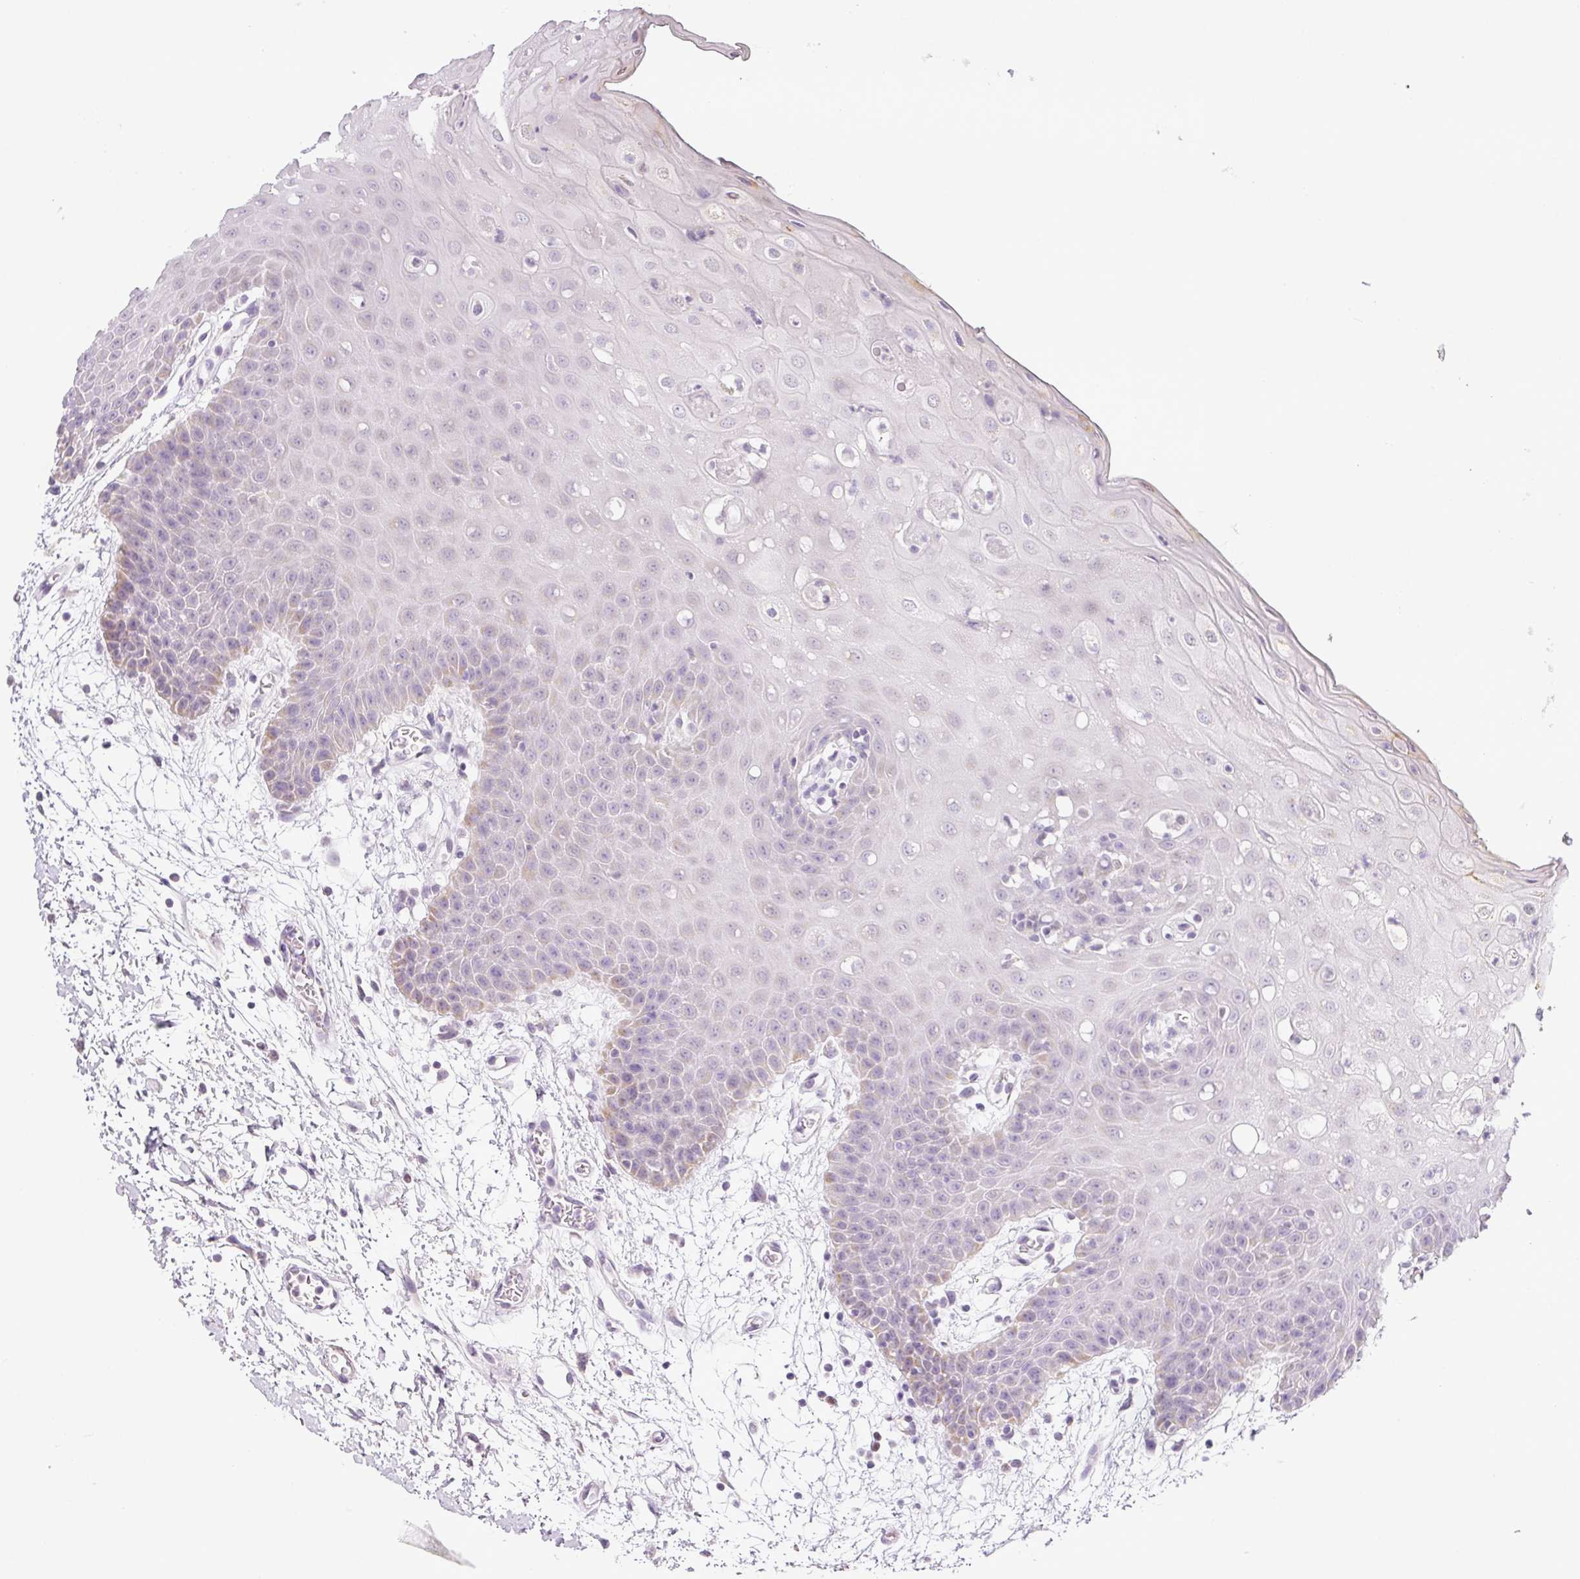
{"staining": {"intensity": "weak", "quantity": "<25%", "location": "cytoplasmic/membranous"}, "tissue": "oral mucosa", "cell_type": "Squamous epithelial cells", "image_type": "normal", "snomed": [{"axis": "morphology", "description": "Normal tissue, NOS"}, {"axis": "topography", "description": "Oral tissue"}, {"axis": "topography", "description": "Tounge, NOS"}], "caption": "A photomicrograph of human oral mucosa is negative for staining in squamous epithelial cells. (IHC, brightfield microscopy, high magnification).", "gene": "HMCN2", "patient": {"sex": "female", "age": 59}}